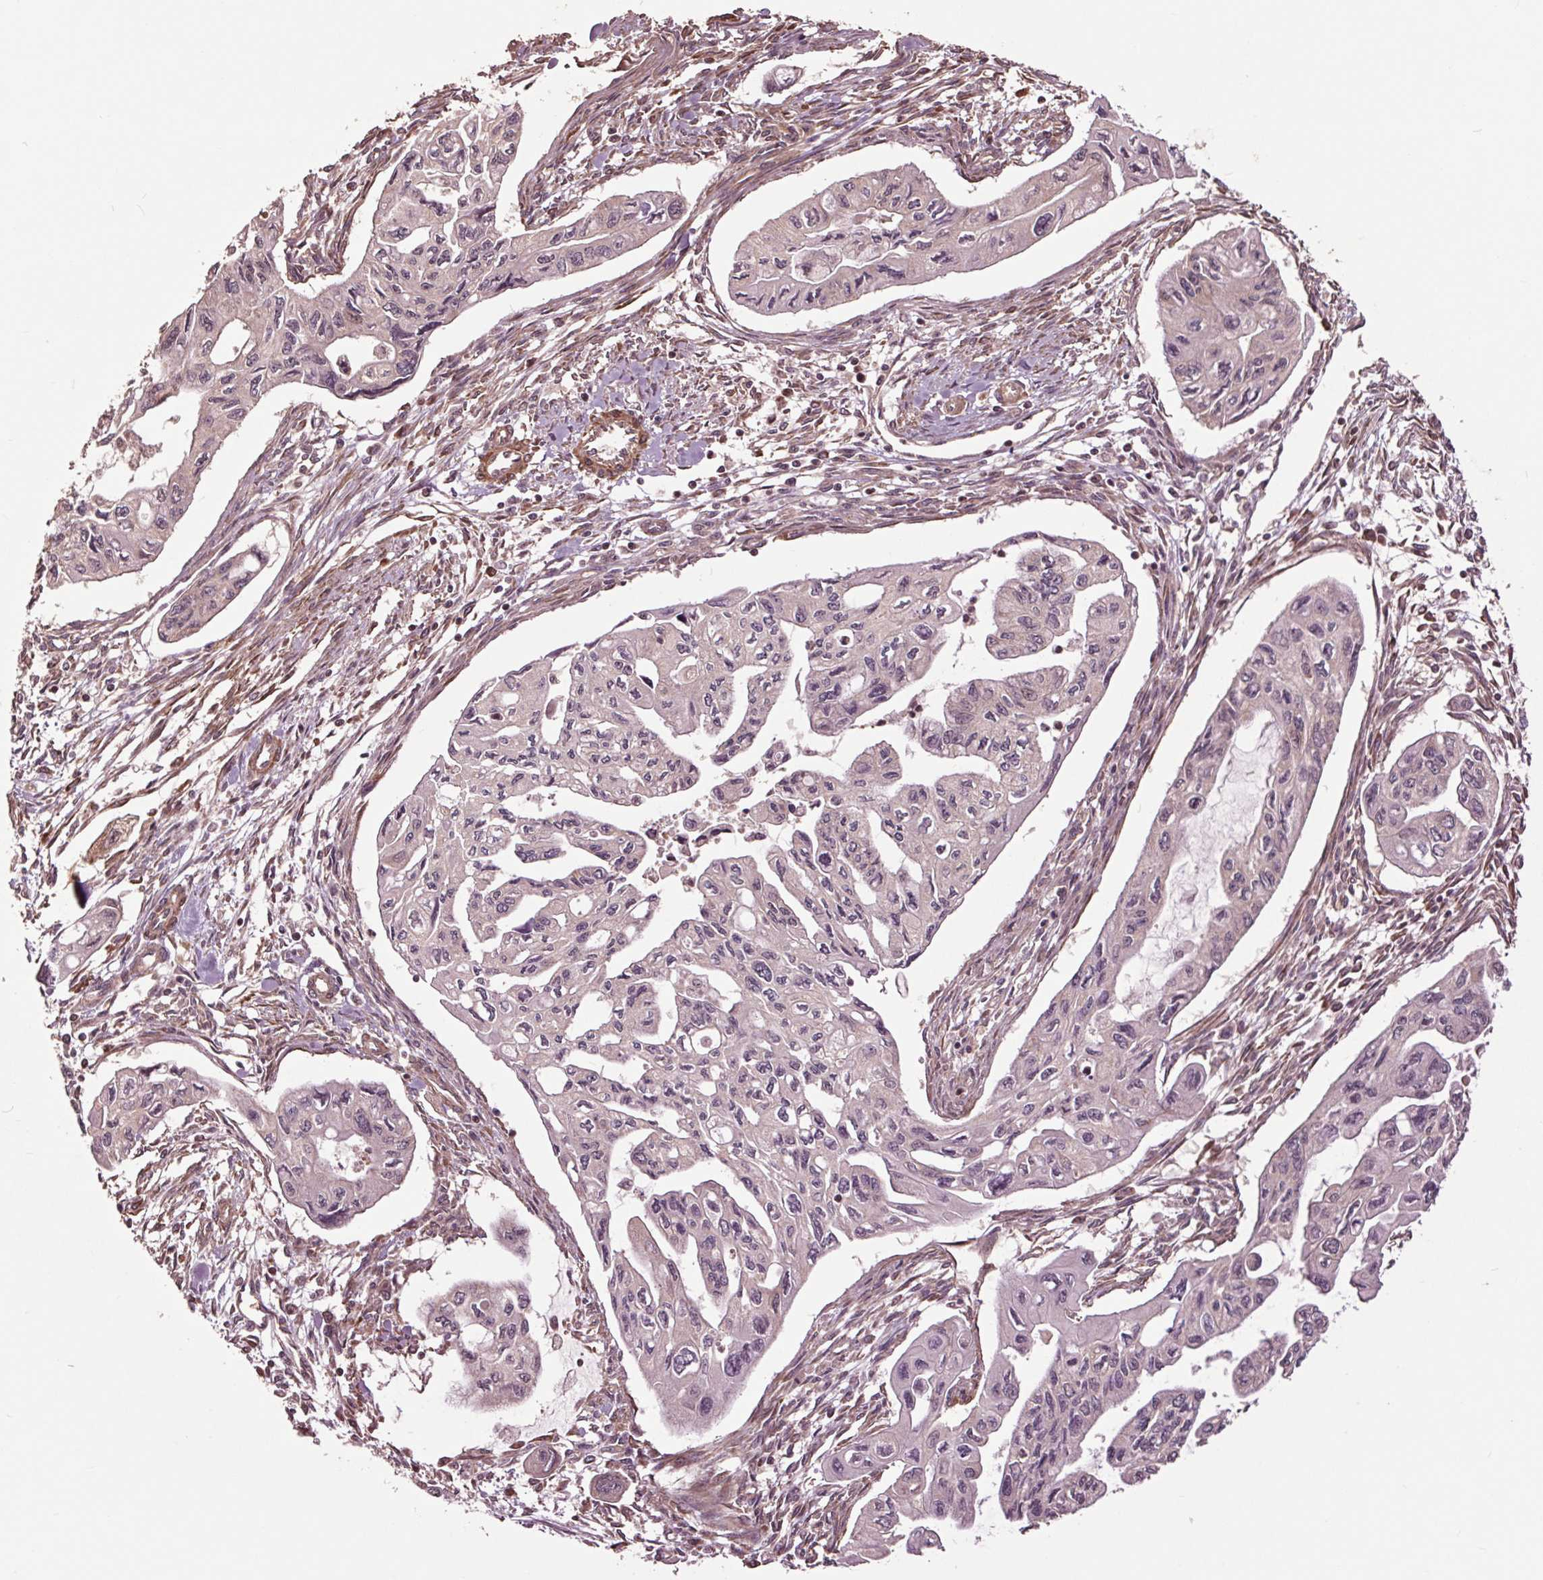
{"staining": {"intensity": "negative", "quantity": "none", "location": "none"}, "tissue": "pancreatic cancer", "cell_type": "Tumor cells", "image_type": "cancer", "snomed": [{"axis": "morphology", "description": "Adenocarcinoma, NOS"}, {"axis": "topography", "description": "Pancreas"}], "caption": "DAB immunohistochemical staining of pancreatic adenocarcinoma demonstrates no significant positivity in tumor cells.", "gene": "CEP95", "patient": {"sex": "female", "age": 76}}